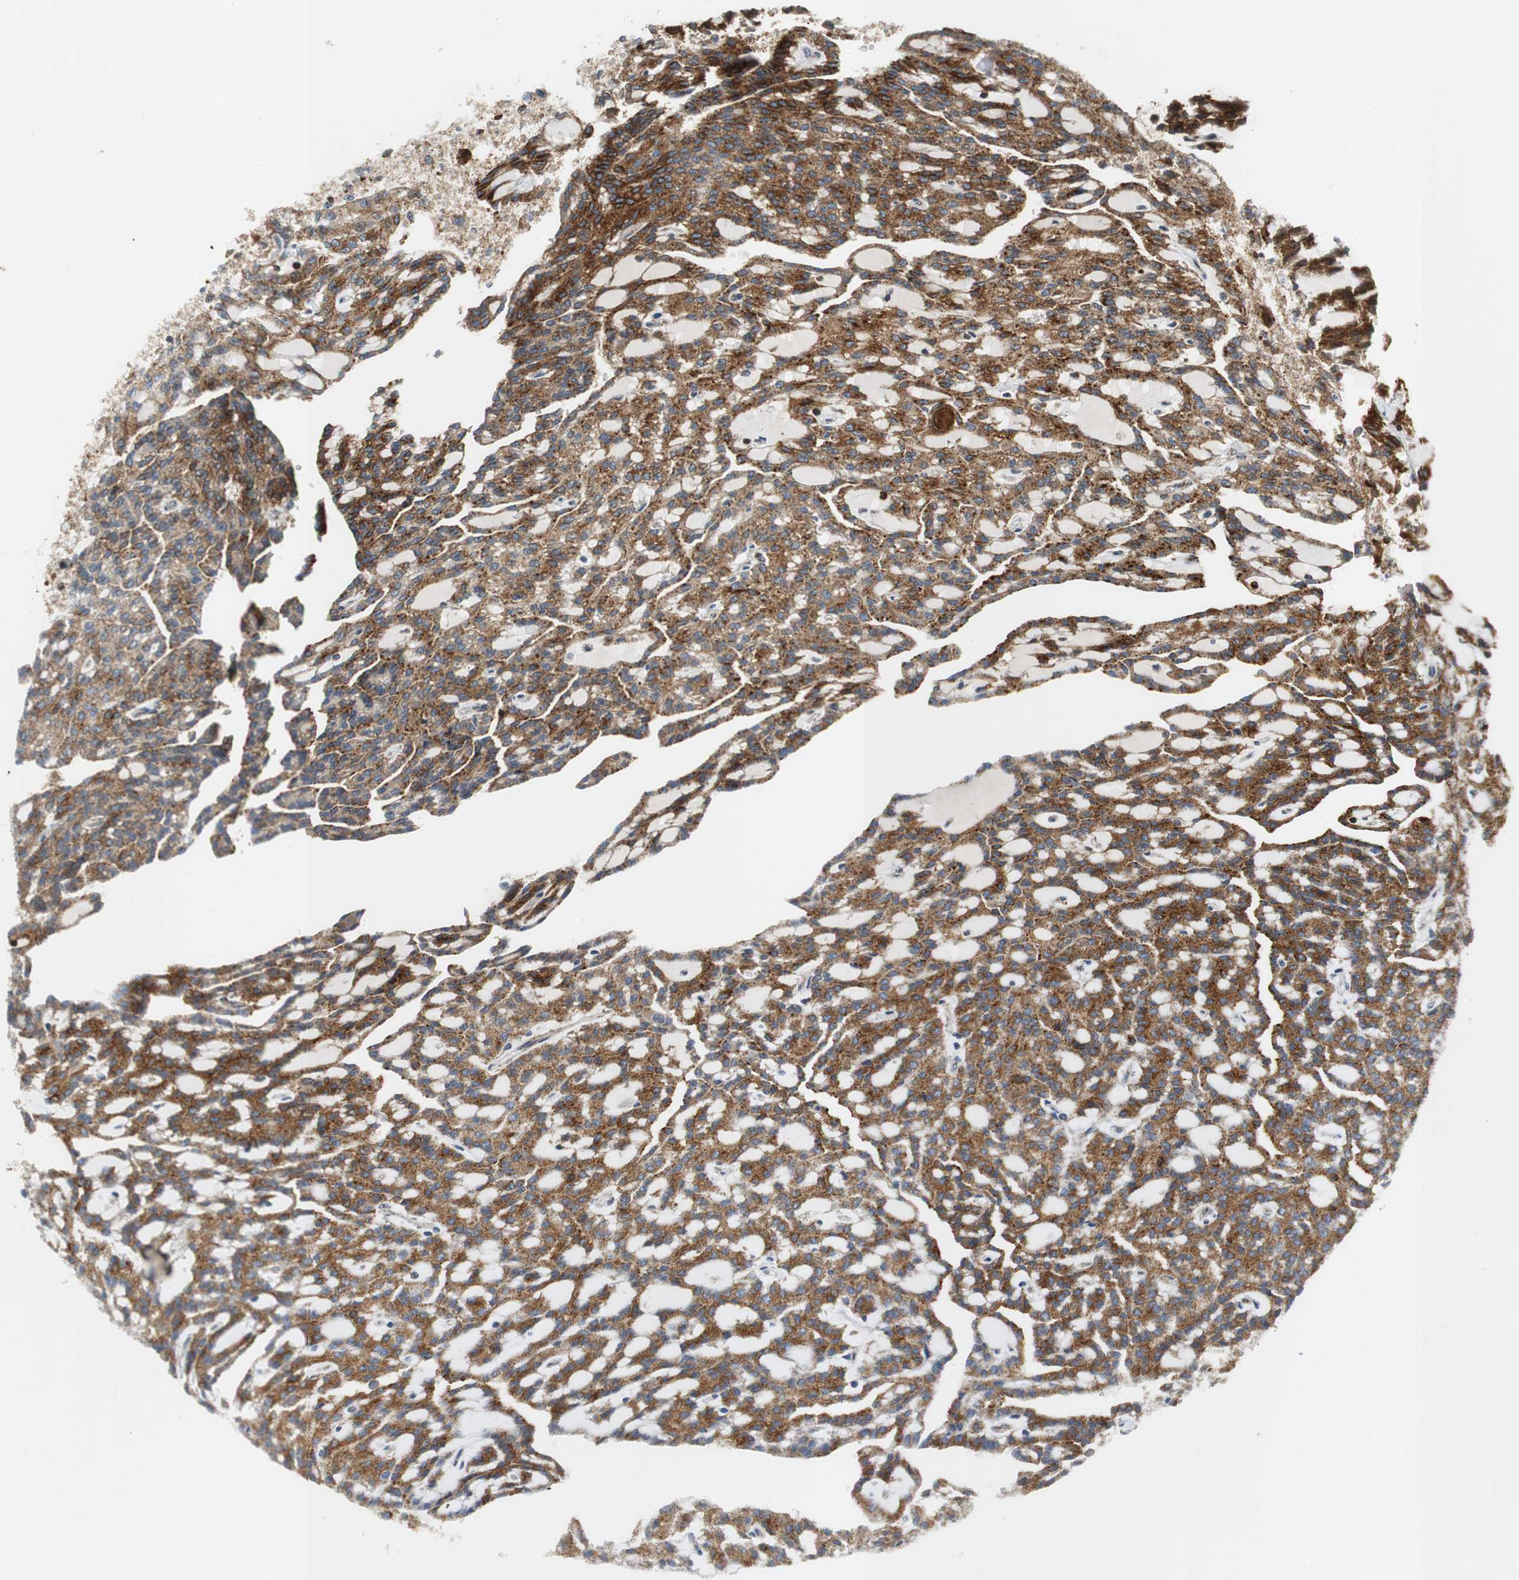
{"staining": {"intensity": "strong", "quantity": ">75%", "location": "cytoplasmic/membranous"}, "tissue": "renal cancer", "cell_type": "Tumor cells", "image_type": "cancer", "snomed": [{"axis": "morphology", "description": "Adenocarcinoma, NOS"}, {"axis": "topography", "description": "Kidney"}], "caption": "There is high levels of strong cytoplasmic/membranous positivity in tumor cells of adenocarcinoma (renal), as demonstrated by immunohistochemical staining (brown color).", "gene": "TUBA4A", "patient": {"sex": "male", "age": 63}}